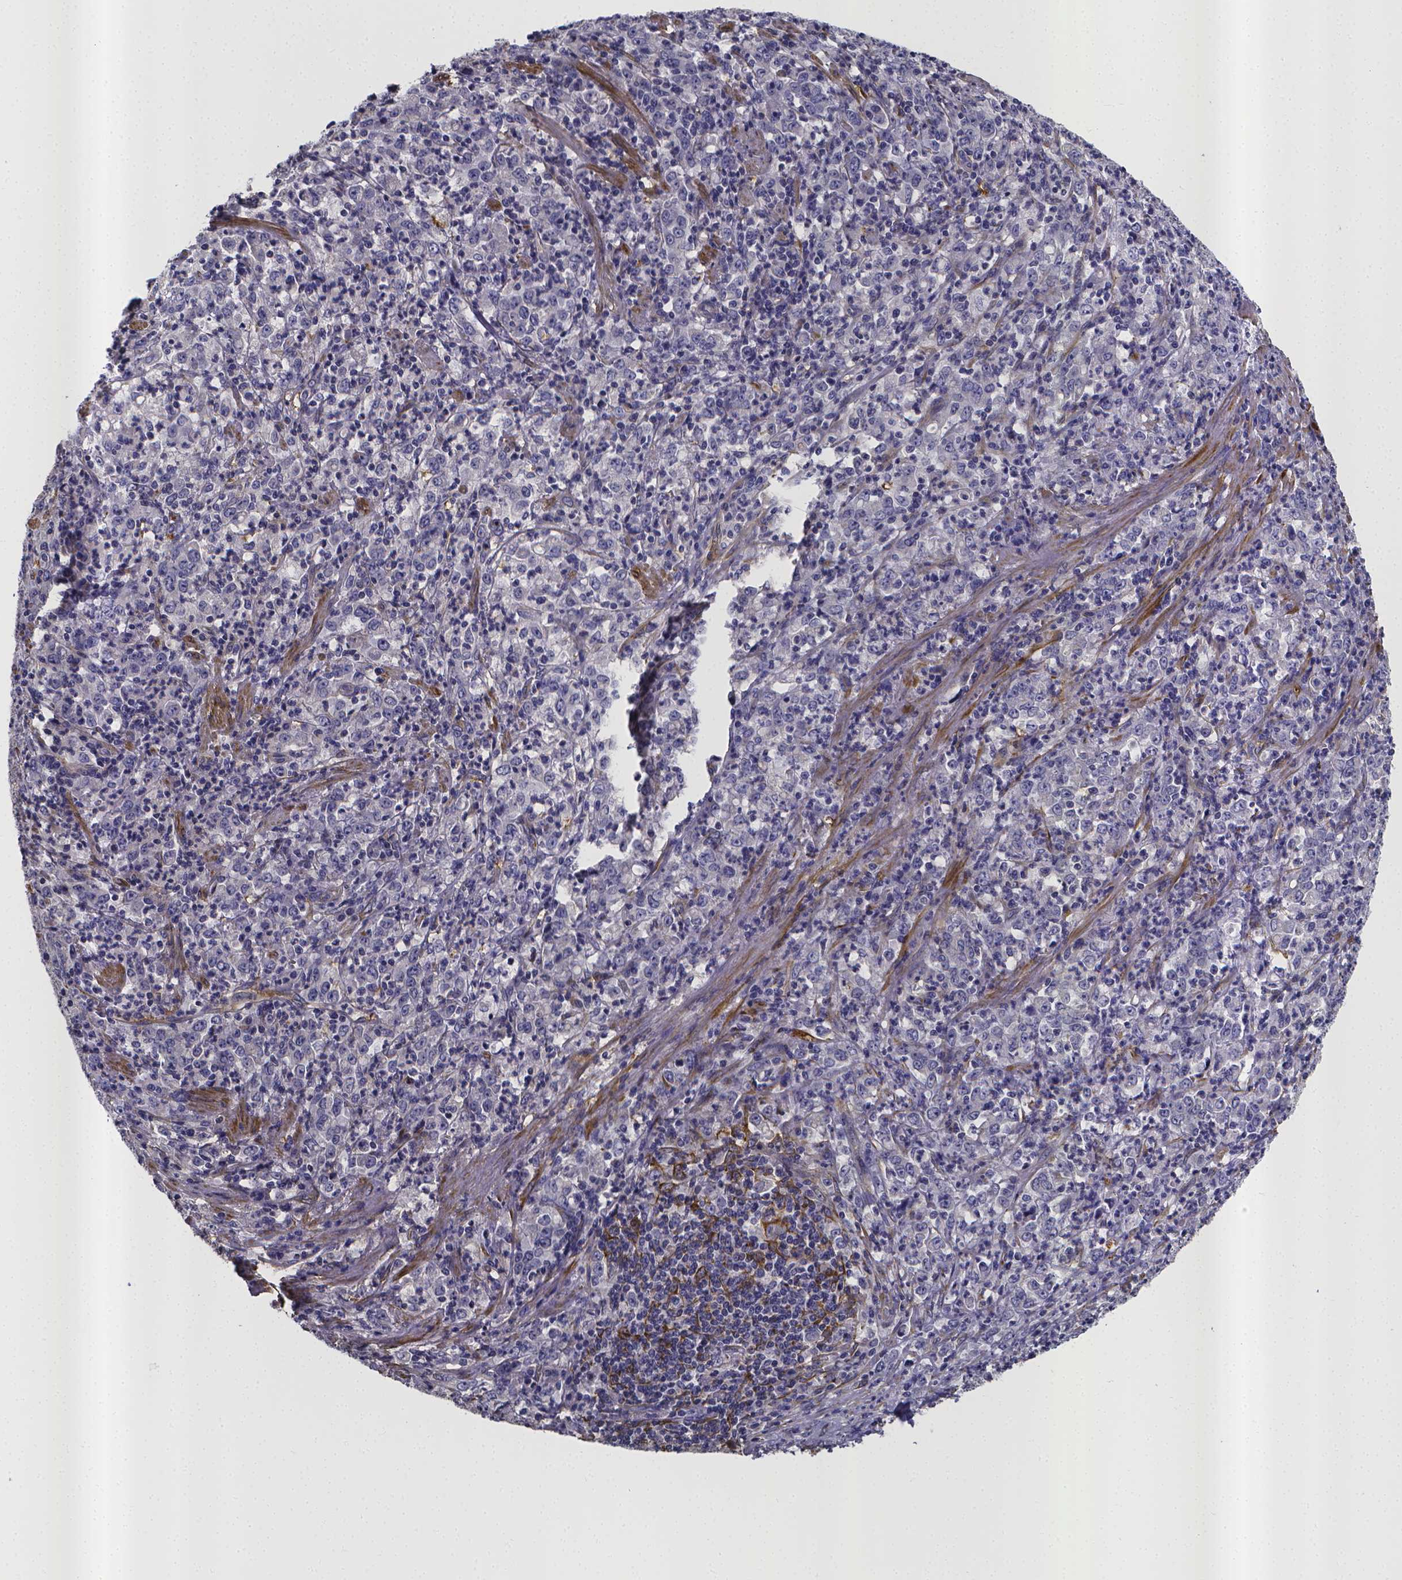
{"staining": {"intensity": "negative", "quantity": "none", "location": "none"}, "tissue": "stomach cancer", "cell_type": "Tumor cells", "image_type": "cancer", "snomed": [{"axis": "morphology", "description": "Adenocarcinoma, NOS"}, {"axis": "topography", "description": "Stomach, lower"}], "caption": "Tumor cells show no significant expression in stomach adenocarcinoma.", "gene": "RERG", "patient": {"sex": "female", "age": 71}}